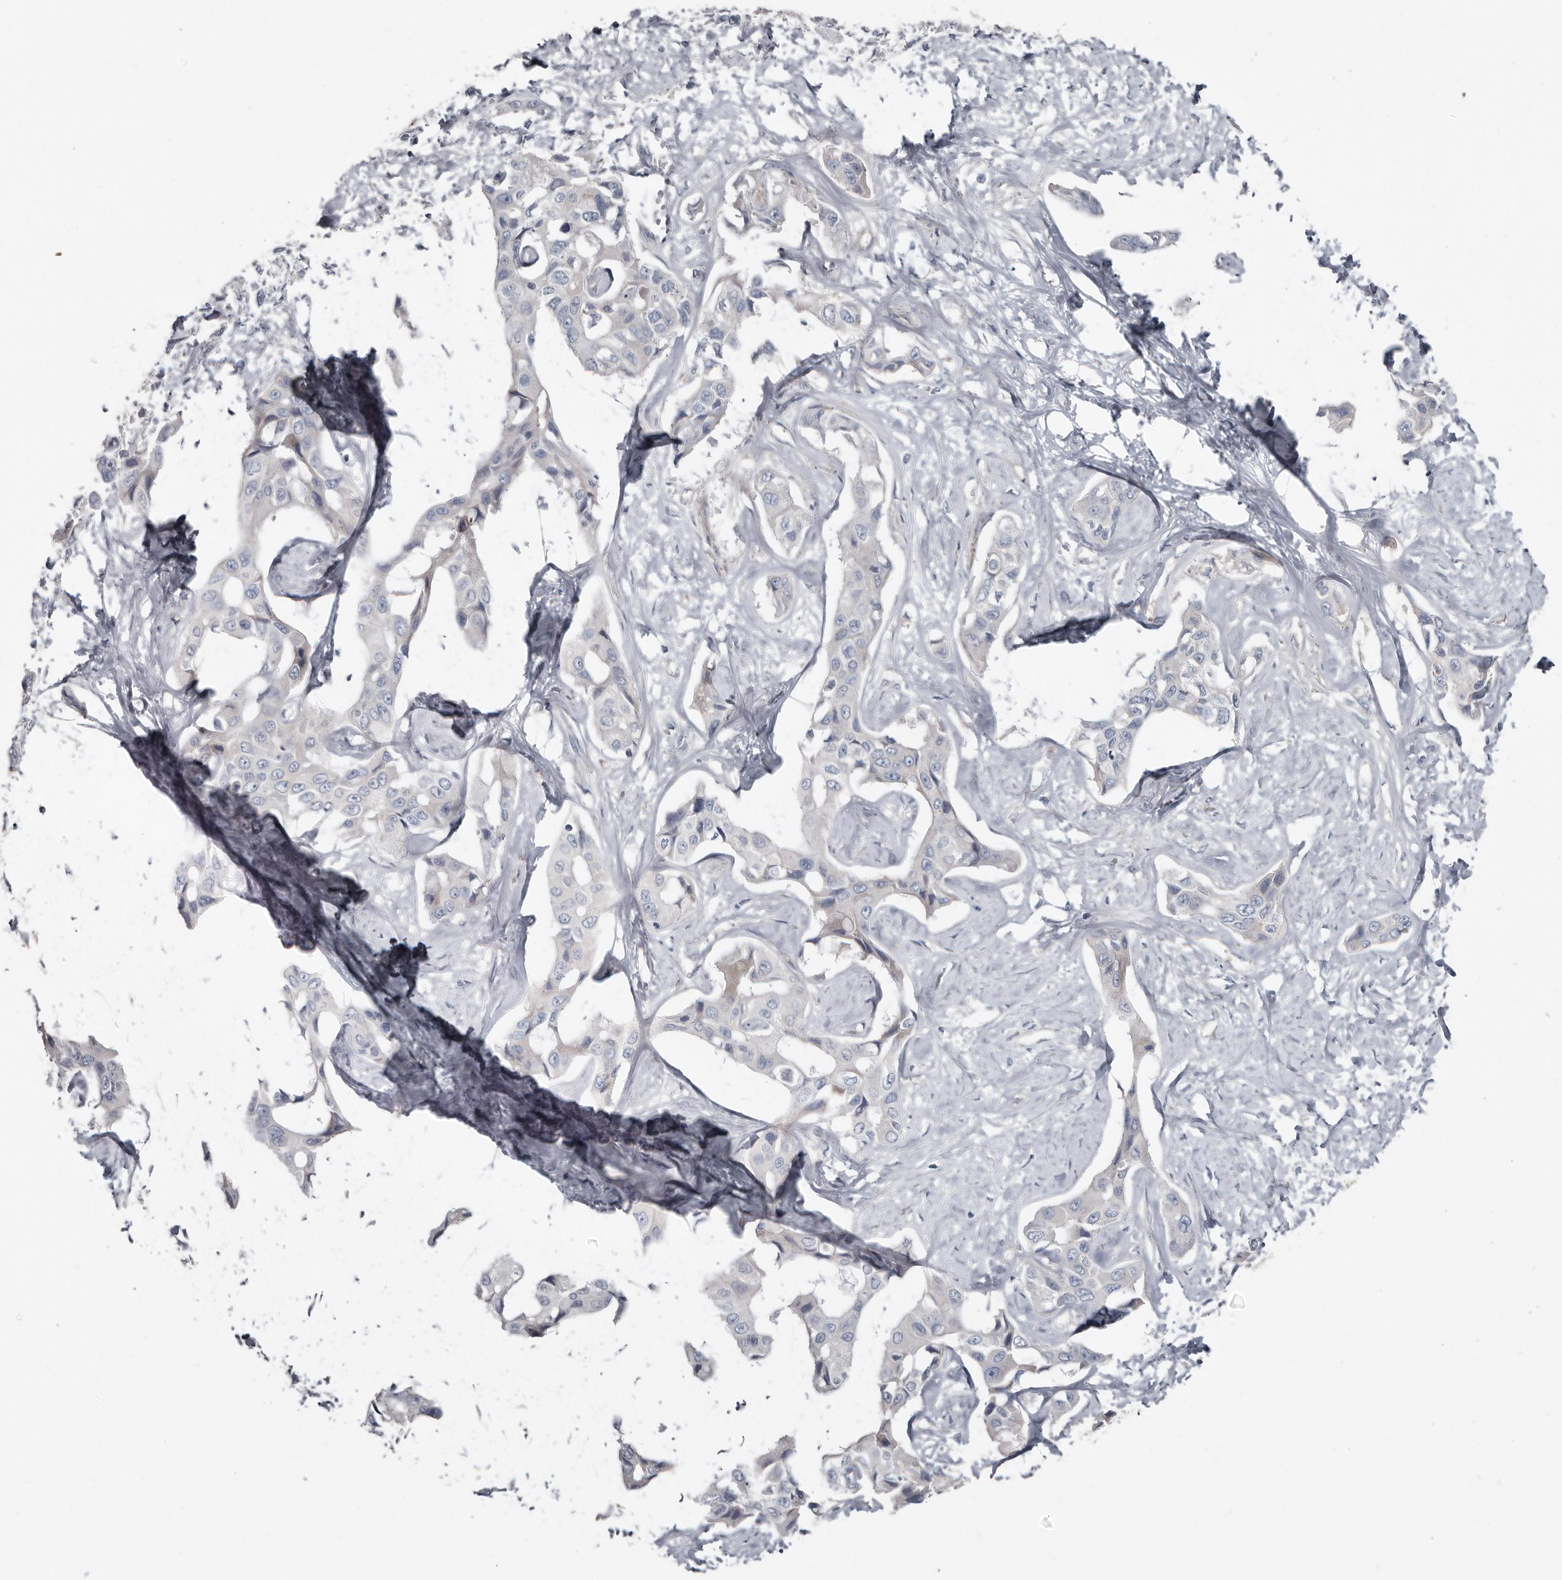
{"staining": {"intensity": "negative", "quantity": "none", "location": "none"}, "tissue": "liver cancer", "cell_type": "Tumor cells", "image_type": "cancer", "snomed": [{"axis": "morphology", "description": "Cholangiocarcinoma"}, {"axis": "topography", "description": "Liver"}], "caption": "There is no significant staining in tumor cells of liver cholangiocarcinoma. (DAB (3,3'-diaminobenzidine) immunohistochemistry visualized using brightfield microscopy, high magnification).", "gene": "ZNF114", "patient": {"sex": "male", "age": 59}}